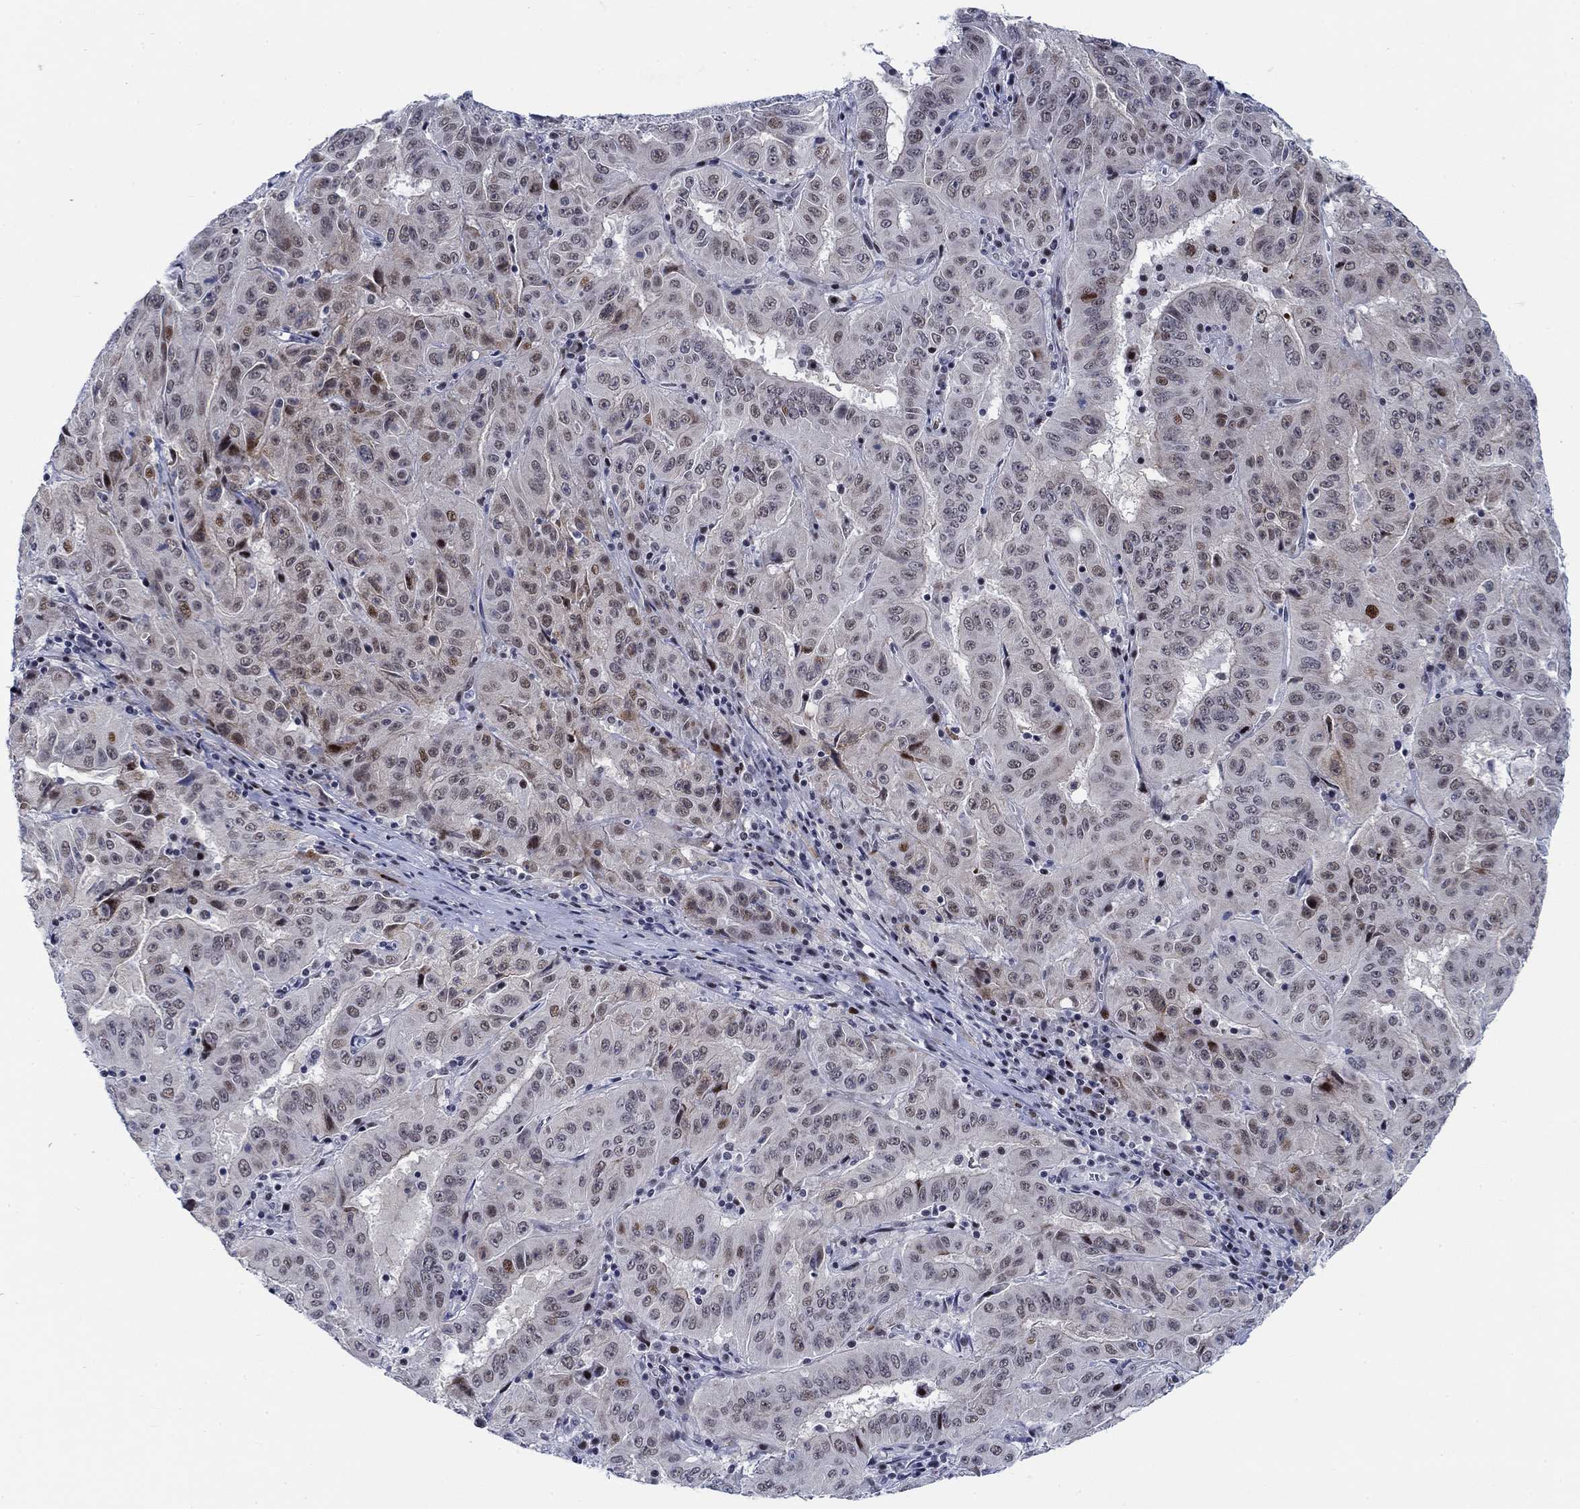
{"staining": {"intensity": "moderate", "quantity": "<25%", "location": "nuclear"}, "tissue": "pancreatic cancer", "cell_type": "Tumor cells", "image_type": "cancer", "snomed": [{"axis": "morphology", "description": "Adenocarcinoma, NOS"}, {"axis": "topography", "description": "Pancreas"}], "caption": "Immunohistochemistry (DAB (3,3'-diaminobenzidine)) staining of human pancreatic adenocarcinoma shows moderate nuclear protein staining in approximately <25% of tumor cells.", "gene": "NEU3", "patient": {"sex": "male", "age": 63}}